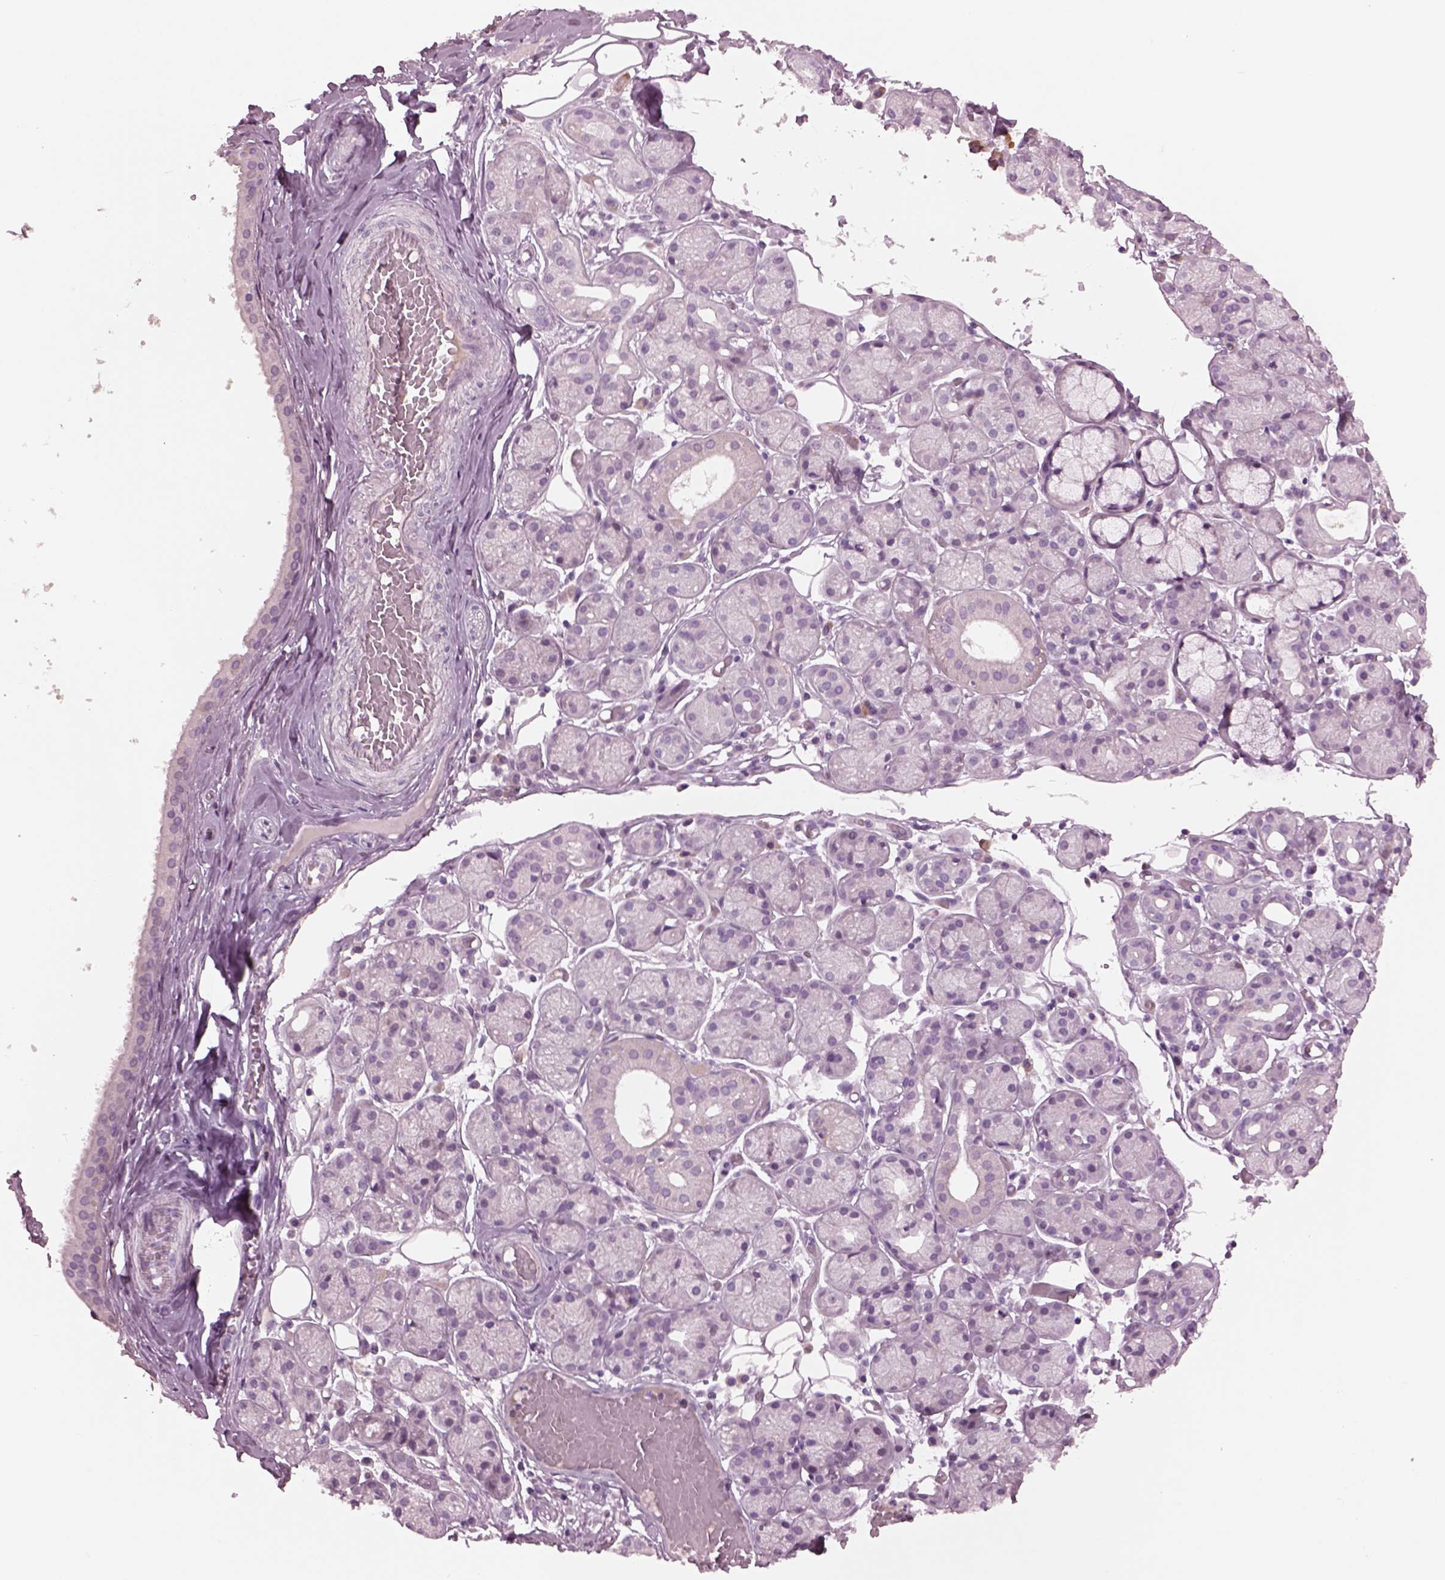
{"staining": {"intensity": "weak", "quantity": "<25%", "location": "cytoplasmic/membranous"}, "tissue": "salivary gland", "cell_type": "Glandular cells", "image_type": "normal", "snomed": [{"axis": "morphology", "description": "Normal tissue, NOS"}, {"axis": "topography", "description": "Salivary gland"}, {"axis": "topography", "description": "Peripheral nerve tissue"}], "caption": "The image reveals no staining of glandular cells in normal salivary gland.", "gene": "CYLC1", "patient": {"sex": "male", "age": 71}}